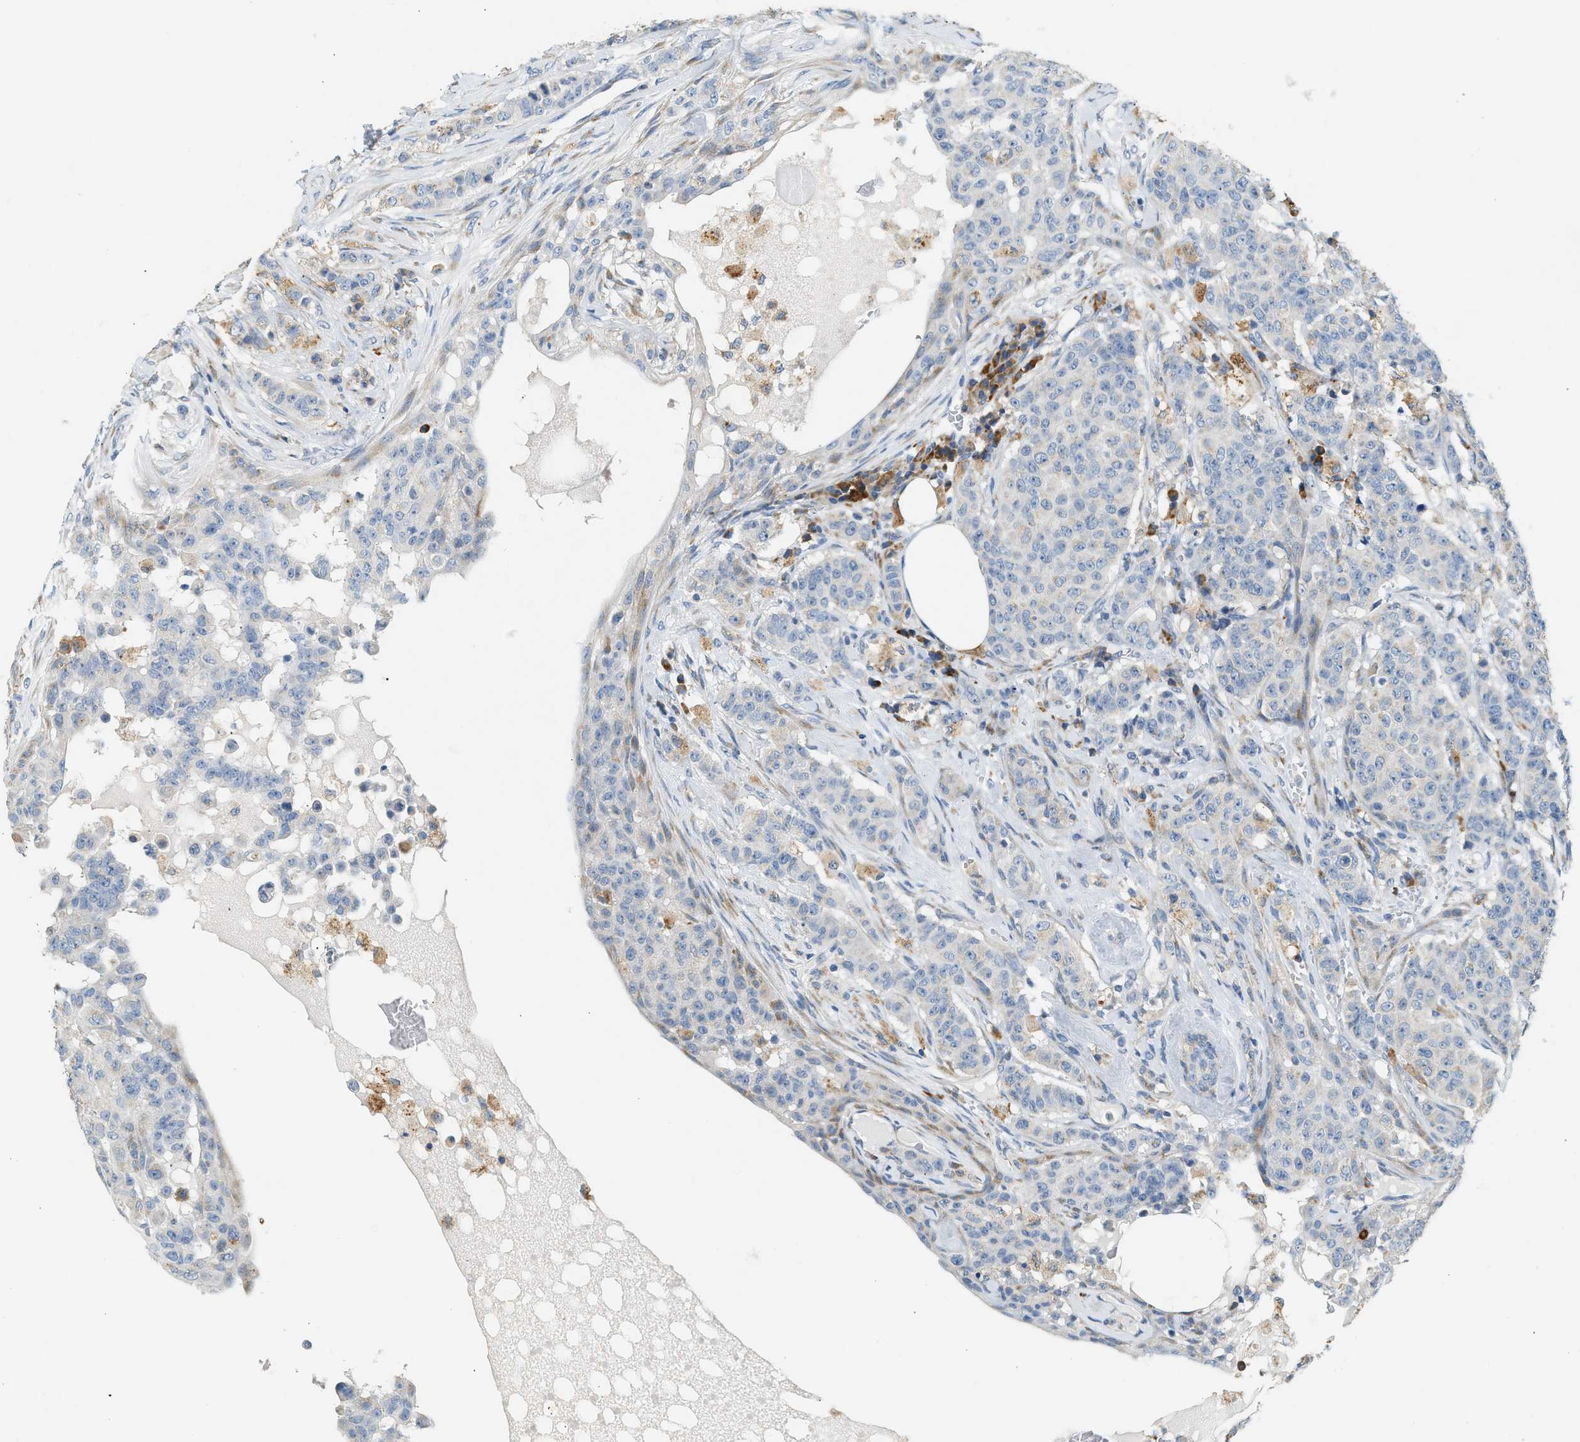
{"staining": {"intensity": "negative", "quantity": "none", "location": "none"}, "tissue": "breast cancer", "cell_type": "Tumor cells", "image_type": "cancer", "snomed": [{"axis": "morphology", "description": "Normal tissue, NOS"}, {"axis": "morphology", "description": "Duct carcinoma"}, {"axis": "topography", "description": "Breast"}], "caption": "Breast intraductal carcinoma stained for a protein using IHC reveals no expression tumor cells.", "gene": "CTSB", "patient": {"sex": "female", "age": 40}}